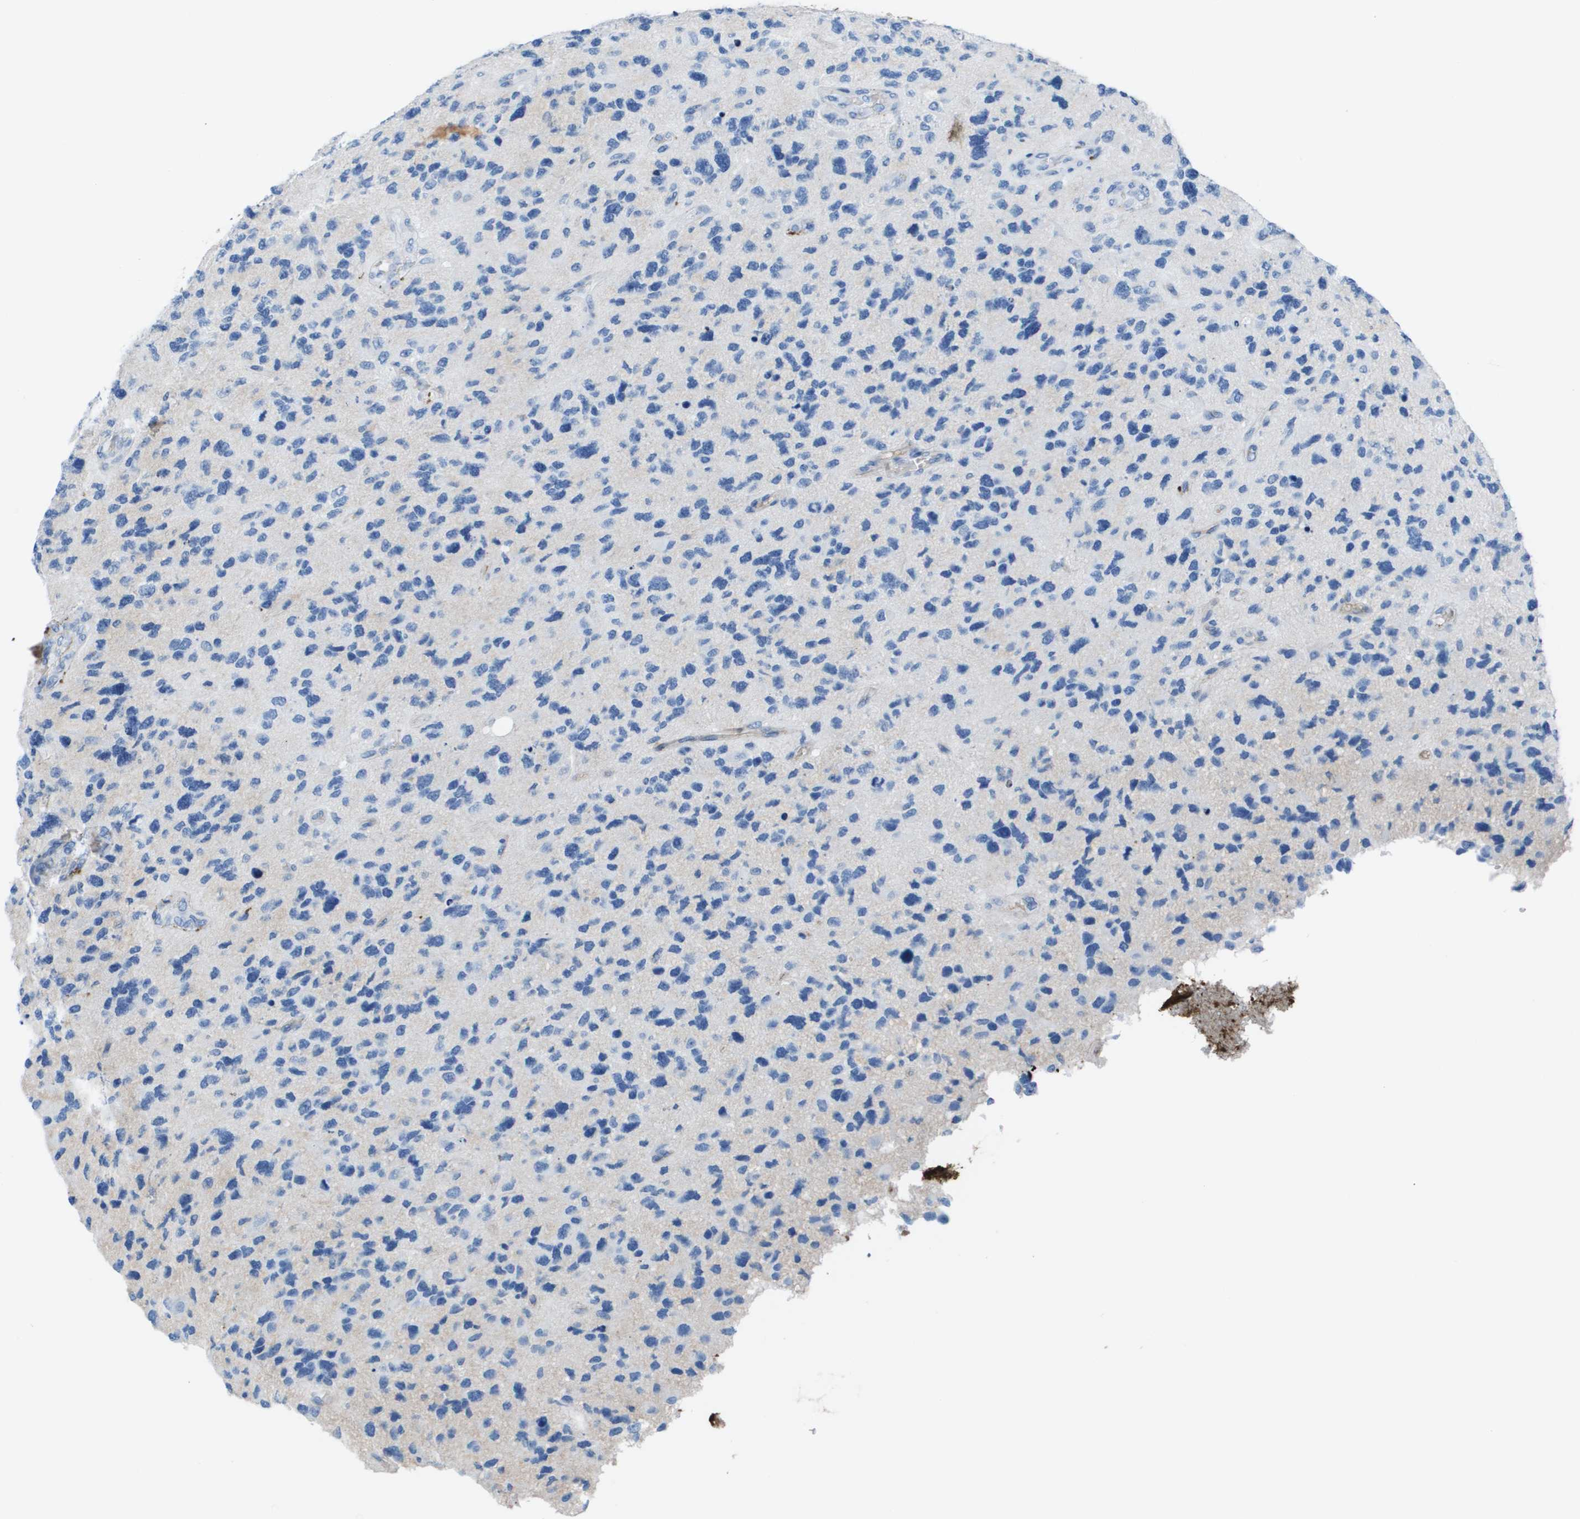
{"staining": {"intensity": "negative", "quantity": "none", "location": "none"}, "tissue": "glioma", "cell_type": "Tumor cells", "image_type": "cancer", "snomed": [{"axis": "morphology", "description": "Glioma, malignant, High grade"}, {"axis": "topography", "description": "Brain"}], "caption": "Immunohistochemical staining of human malignant glioma (high-grade) displays no significant staining in tumor cells. Brightfield microscopy of IHC stained with DAB (3,3'-diaminobenzidine) (brown) and hematoxylin (blue), captured at high magnification.", "gene": "VTN", "patient": {"sex": "female", "age": 58}}